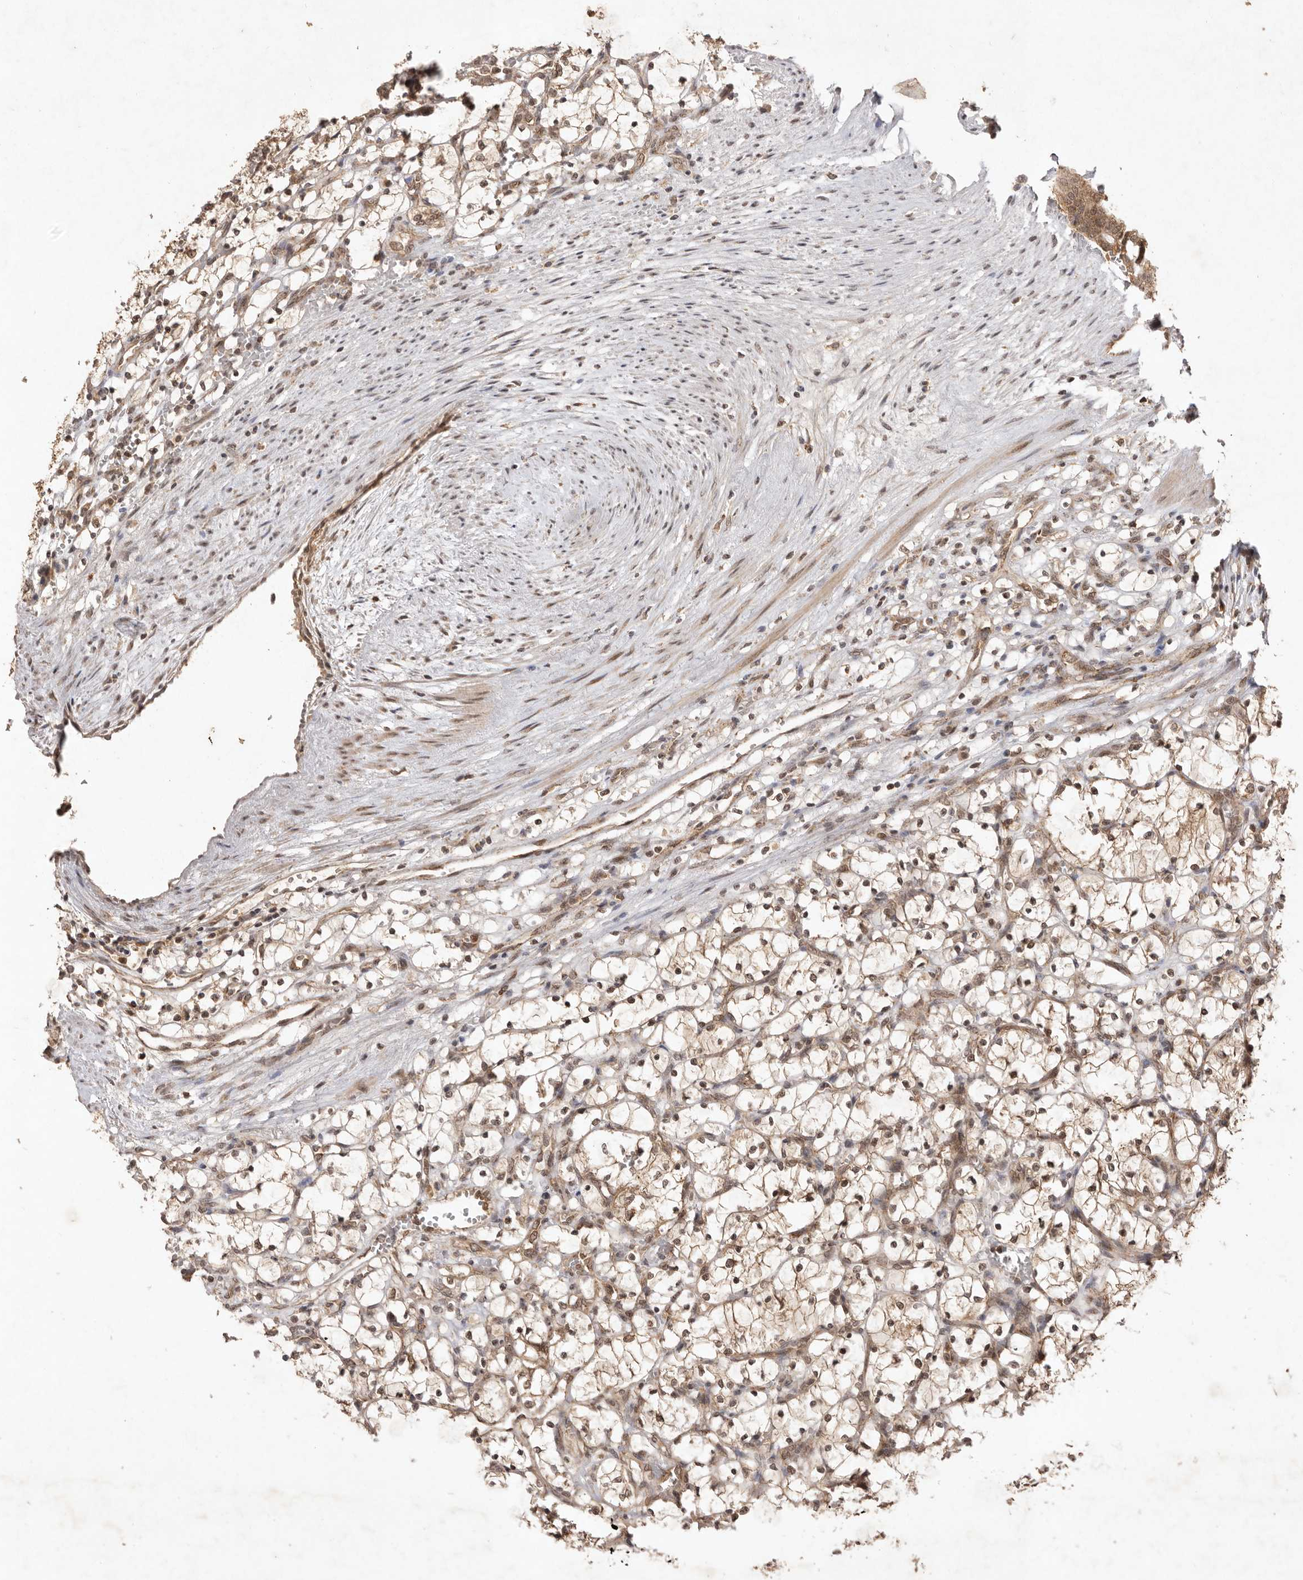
{"staining": {"intensity": "moderate", "quantity": ">75%", "location": "cytoplasmic/membranous,nuclear"}, "tissue": "renal cancer", "cell_type": "Tumor cells", "image_type": "cancer", "snomed": [{"axis": "morphology", "description": "Adenocarcinoma, NOS"}, {"axis": "topography", "description": "Kidney"}], "caption": "Tumor cells reveal medium levels of moderate cytoplasmic/membranous and nuclear expression in about >75% of cells in human adenocarcinoma (renal). Immunohistochemistry stains the protein in brown and the nuclei are stained blue.", "gene": "TARS2", "patient": {"sex": "female", "age": 69}}